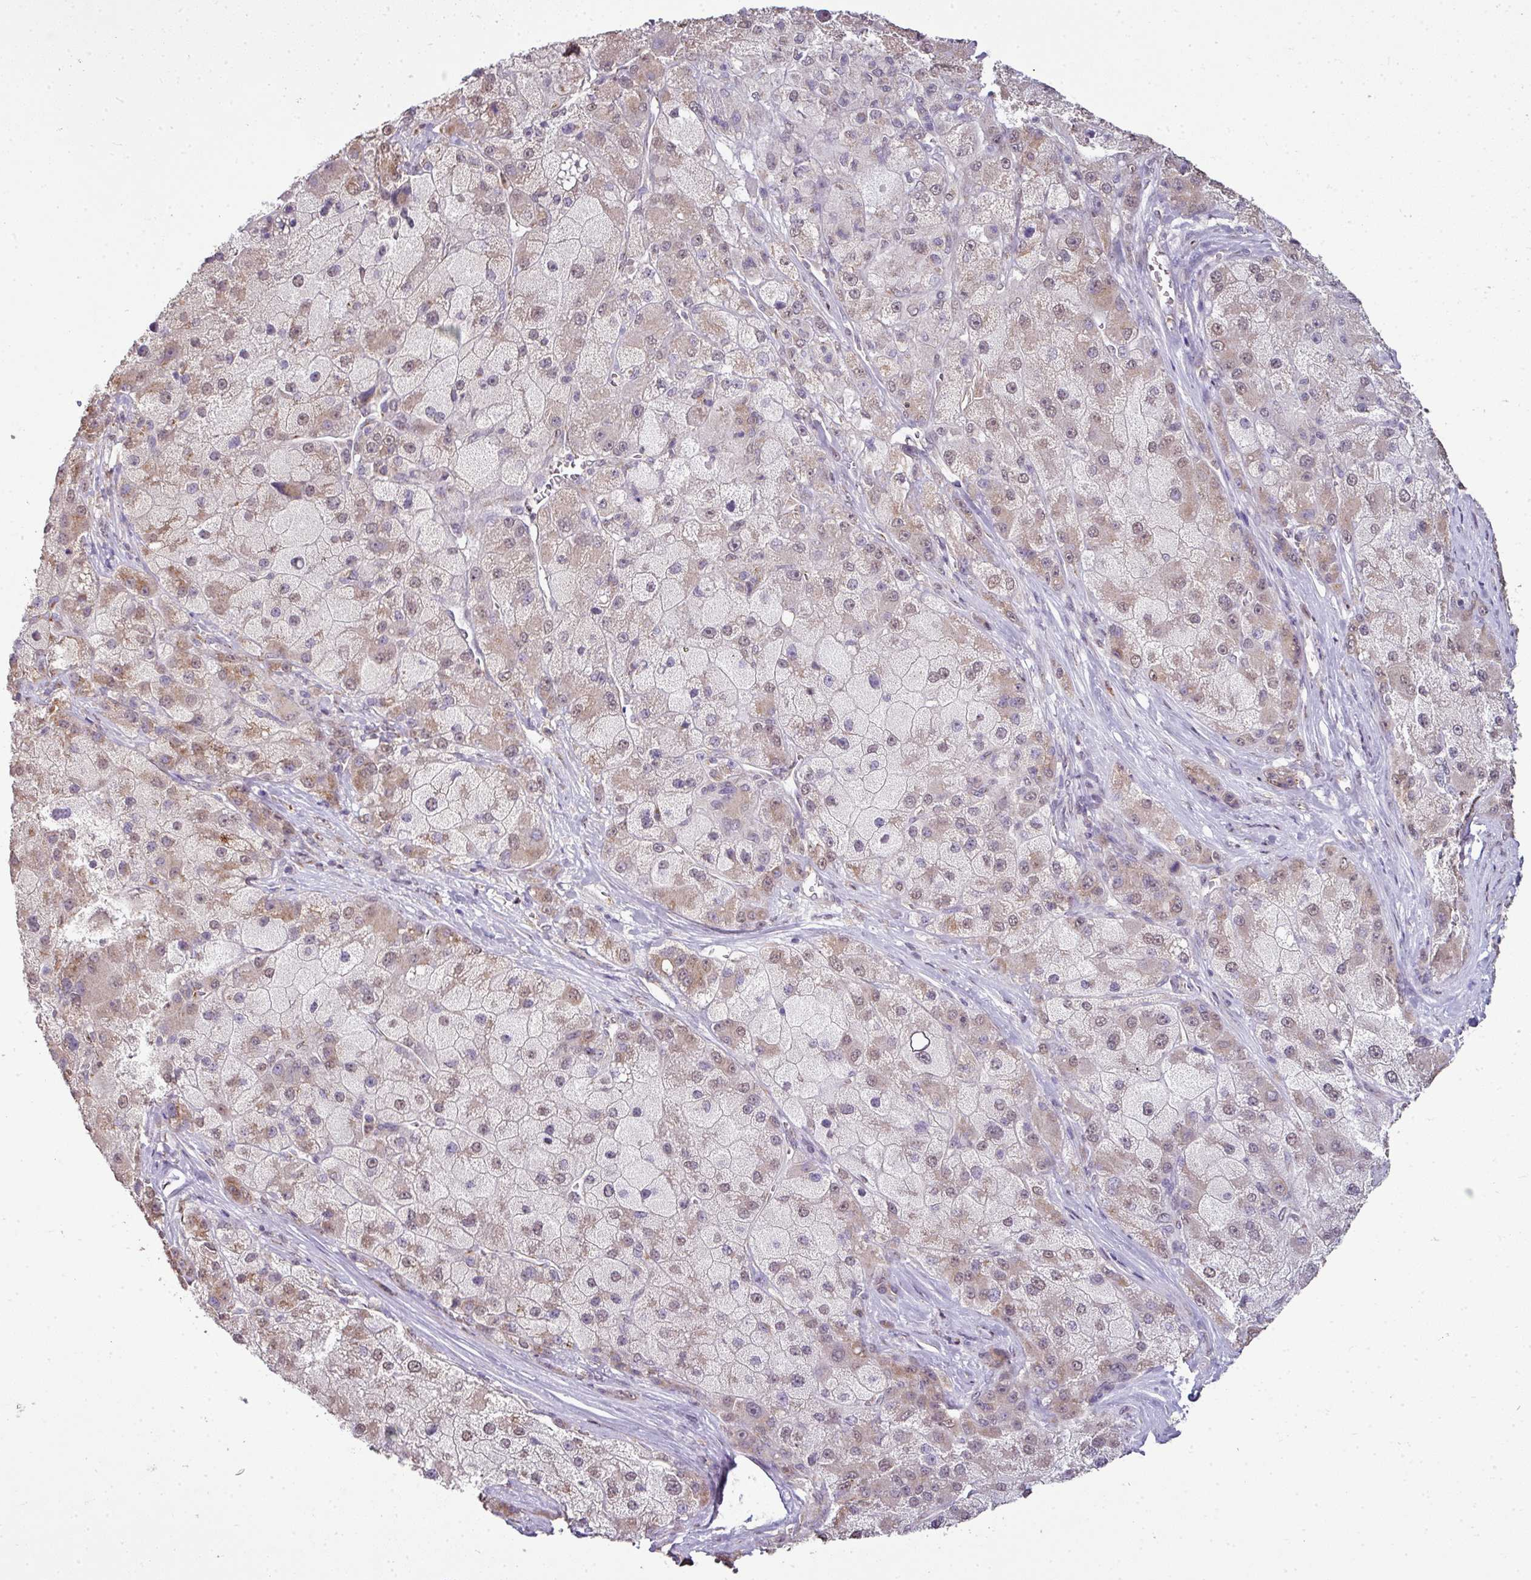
{"staining": {"intensity": "weak", "quantity": "25%-75%", "location": "cytoplasmic/membranous,nuclear"}, "tissue": "liver cancer", "cell_type": "Tumor cells", "image_type": "cancer", "snomed": [{"axis": "morphology", "description": "Carcinoma, Hepatocellular, NOS"}, {"axis": "topography", "description": "Liver"}], "caption": "Tumor cells display weak cytoplasmic/membranous and nuclear expression in approximately 25%-75% of cells in liver cancer (hepatocellular carcinoma).", "gene": "JPH2", "patient": {"sex": "male", "age": 67}}